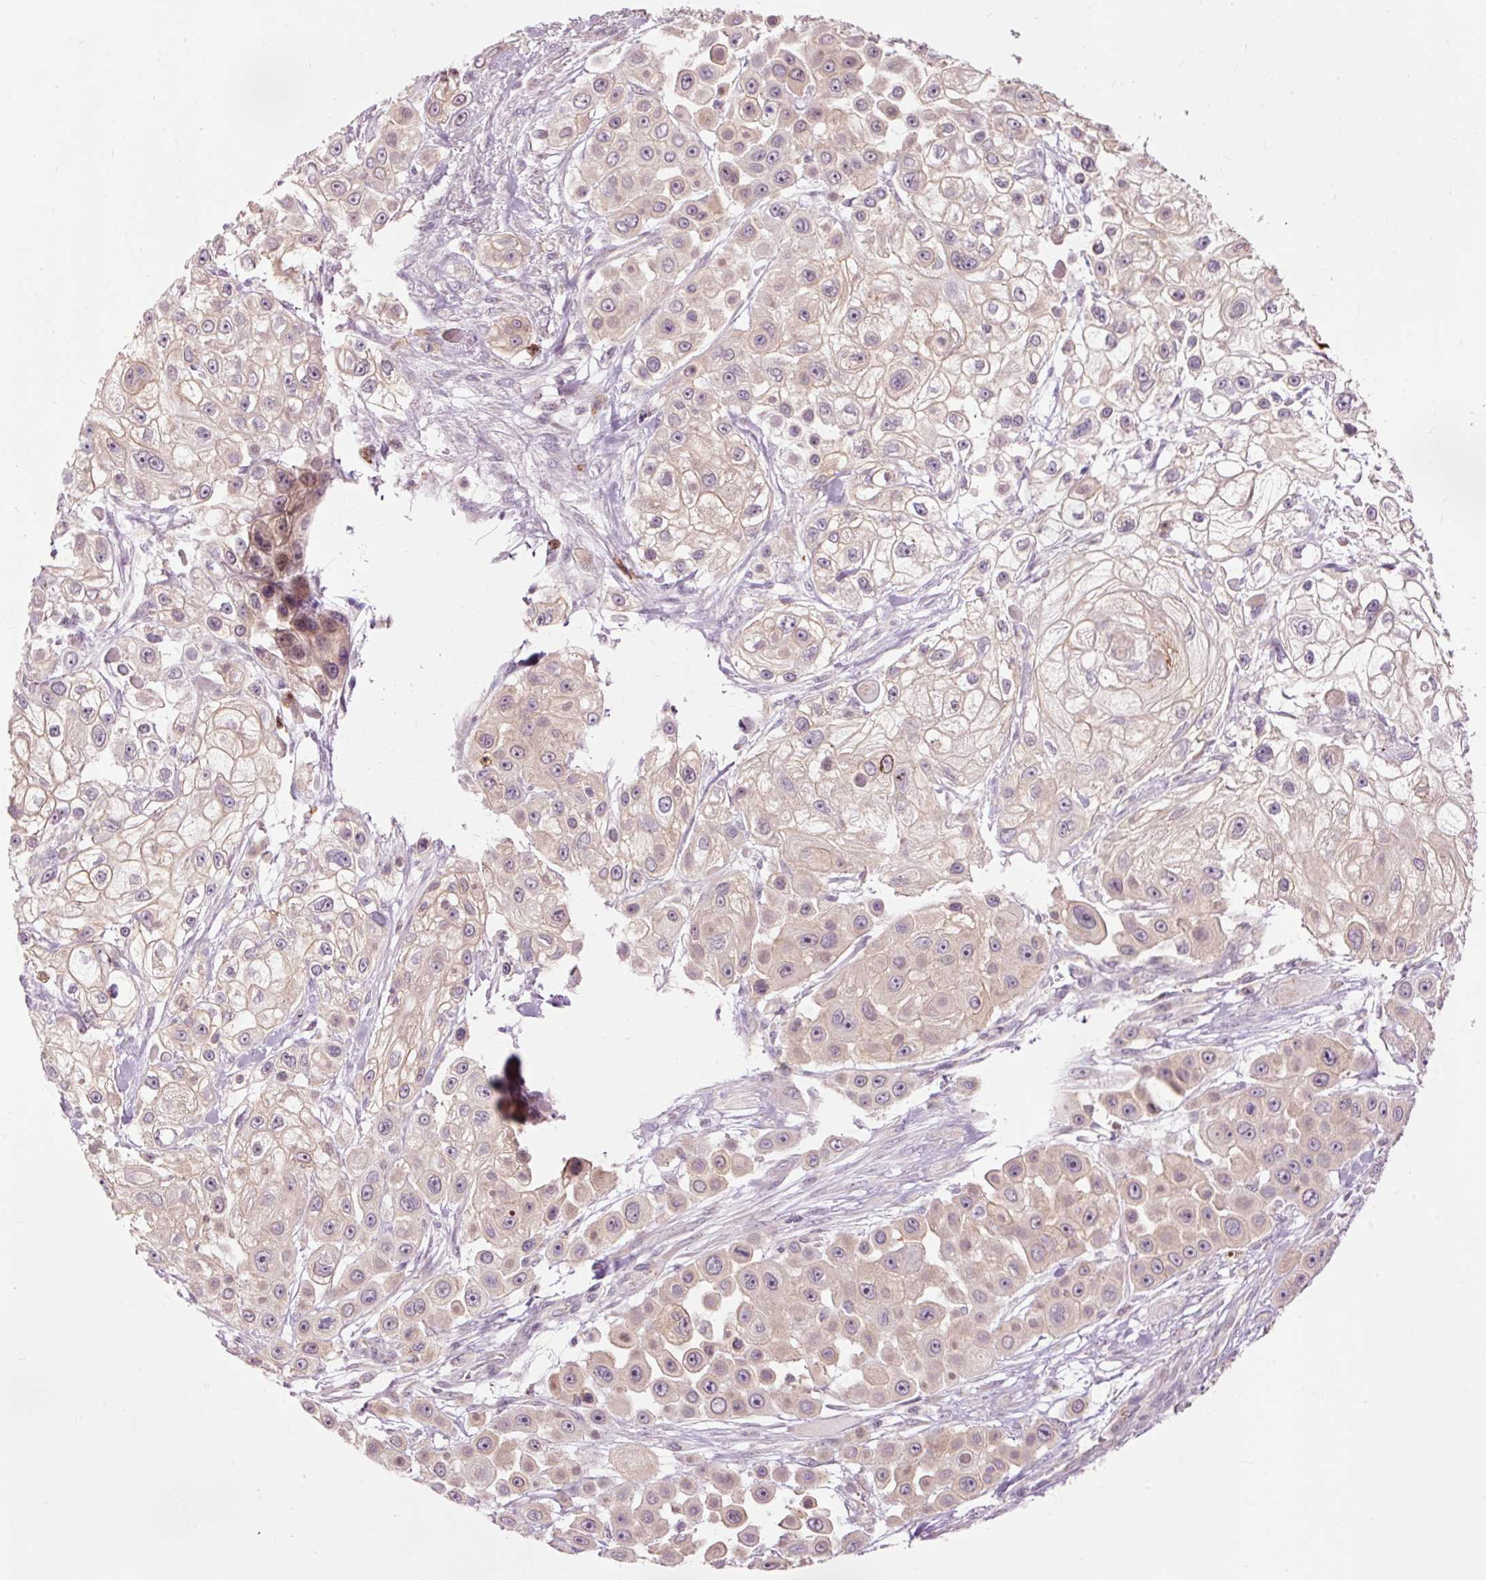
{"staining": {"intensity": "weak", "quantity": "<25%", "location": "cytoplasmic/membranous"}, "tissue": "skin cancer", "cell_type": "Tumor cells", "image_type": "cancer", "snomed": [{"axis": "morphology", "description": "Squamous cell carcinoma, NOS"}, {"axis": "topography", "description": "Skin"}], "caption": "Photomicrograph shows no significant protein positivity in tumor cells of skin cancer (squamous cell carcinoma).", "gene": "PRDX5", "patient": {"sex": "male", "age": 67}}